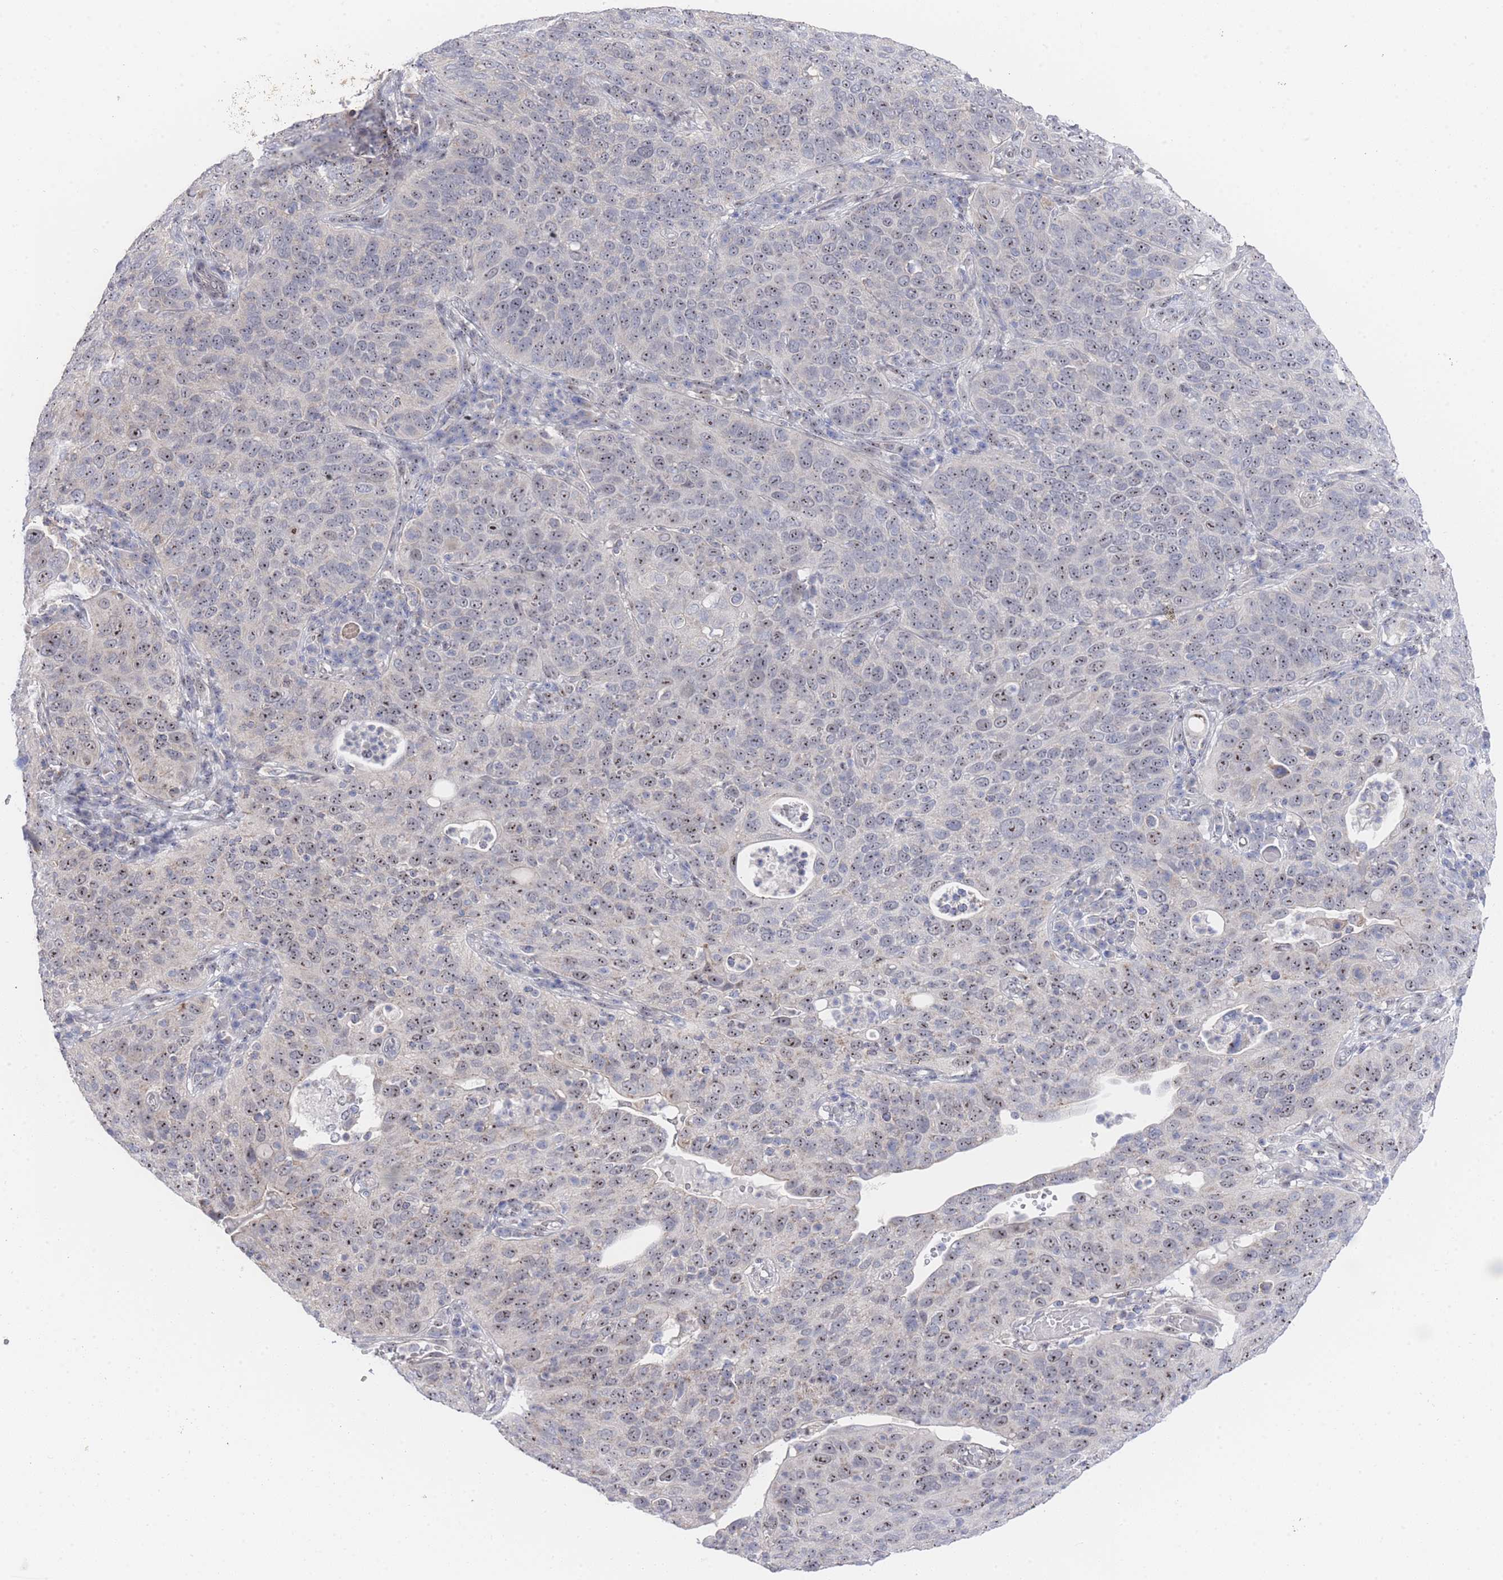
{"staining": {"intensity": "moderate", "quantity": "25%-75%", "location": "nuclear"}, "tissue": "cervical cancer", "cell_type": "Tumor cells", "image_type": "cancer", "snomed": [{"axis": "morphology", "description": "Squamous cell carcinoma, NOS"}, {"axis": "topography", "description": "Cervix"}], "caption": "The histopathology image reveals staining of cervical squamous cell carcinoma, revealing moderate nuclear protein positivity (brown color) within tumor cells. The staining was performed using DAB, with brown indicating positive protein expression. Nuclei are stained blue with hematoxylin.", "gene": "ZNF142", "patient": {"sex": "female", "age": 36}}